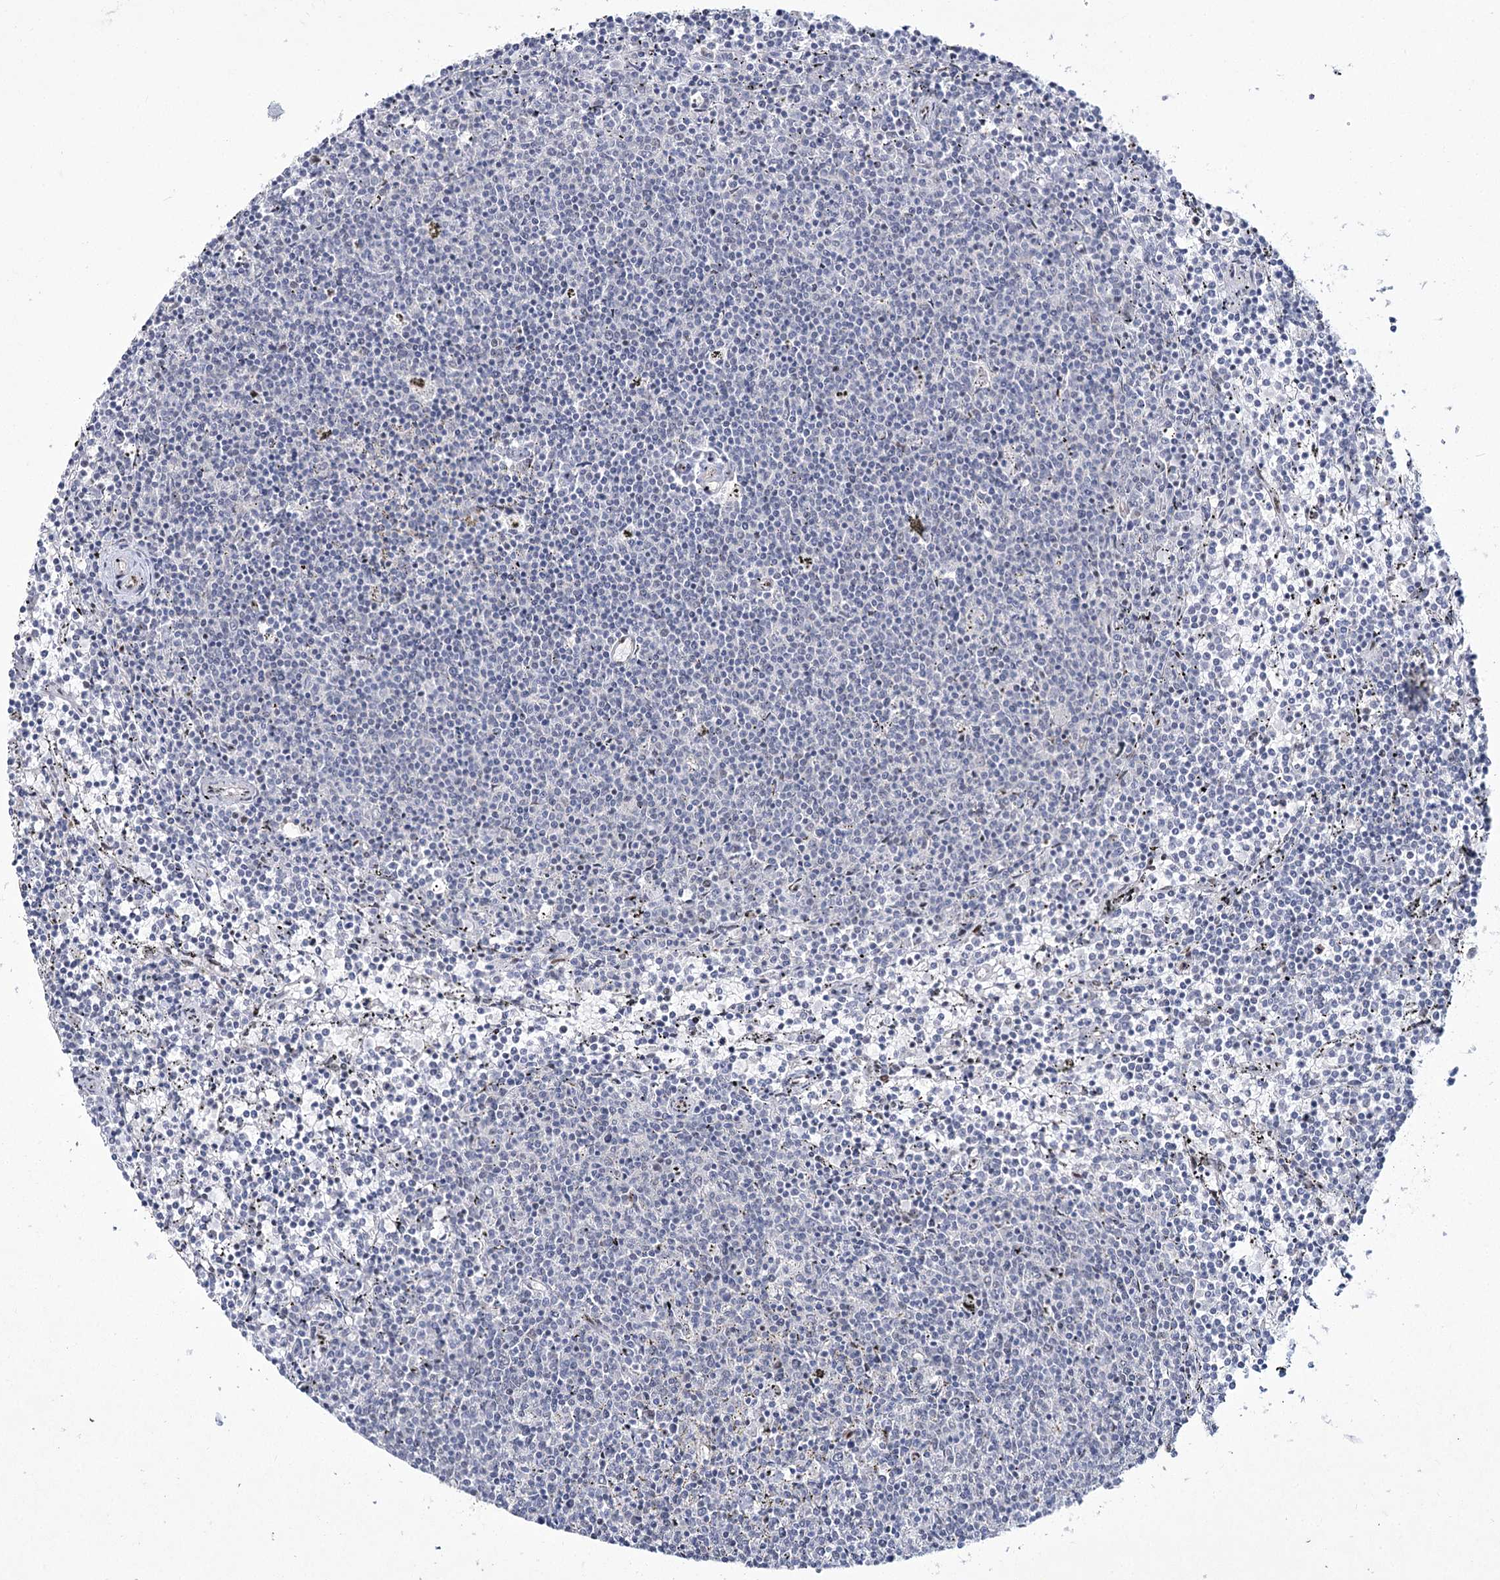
{"staining": {"intensity": "negative", "quantity": "none", "location": "none"}, "tissue": "lymphoma", "cell_type": "Tumor cells", "image_type": "cancer", "snomed": [{"axis": "morphology", "description": "Malignant lymphoma, non-Hodgkin's type, Low grade"}, {"axis": "topography", "description": "Spleen"}], "caption": "An IHC micrograph of lymphoma is shown. There is no staining in tumor cells of lymphoma.", "gene": "YBX3", "patient": {"sex": "female", "age": 50}}